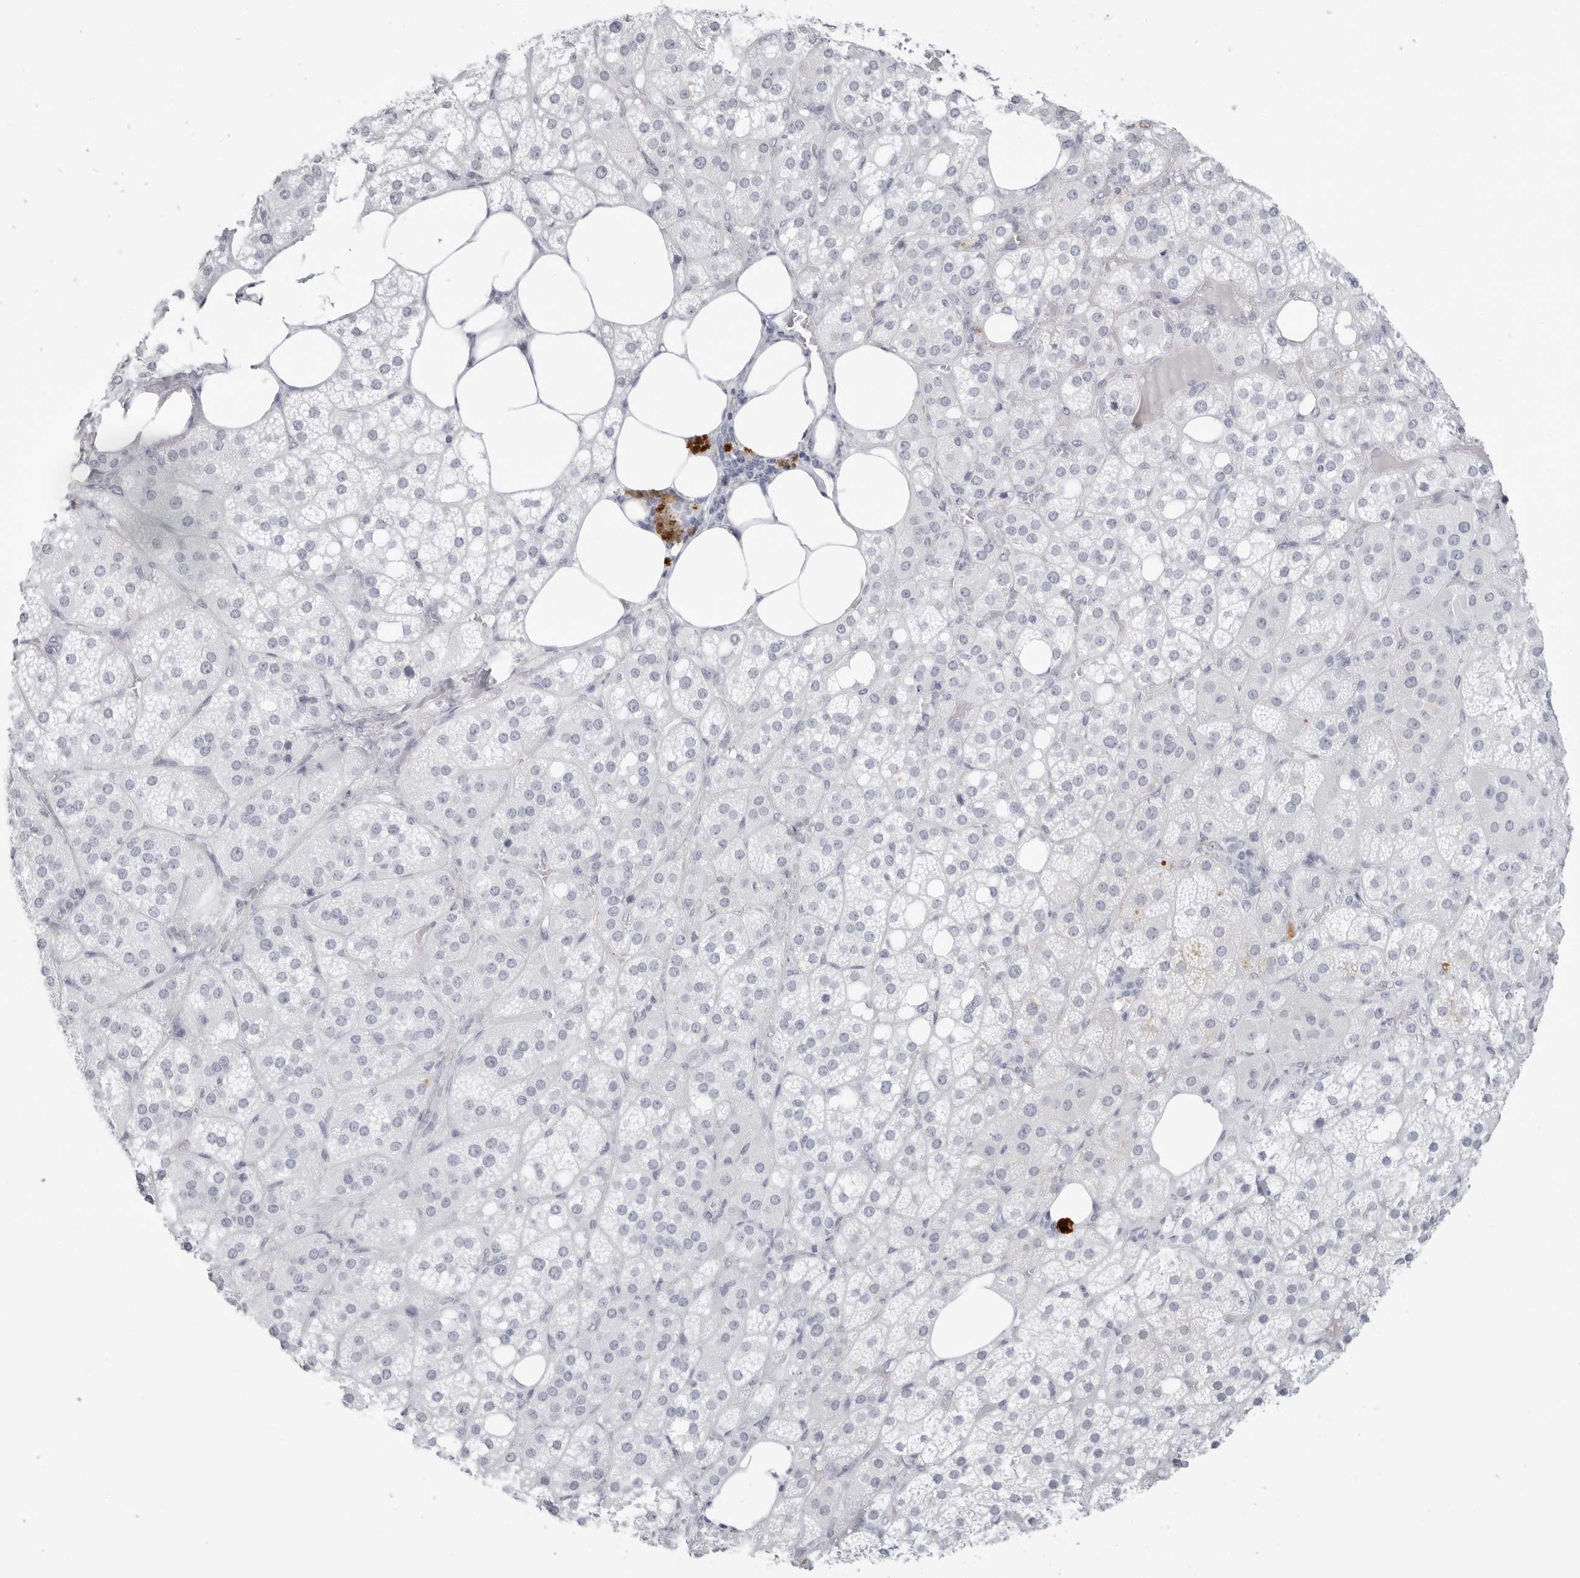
{"staining": {"intensity": "negative", "quantity": "none", "location": "none"}, "tissue": "adrenal gland", "cell_type": "Glandular cells", "image_type": "normal", "snomed": [{"axis": "morphology", "description": "Normal tissue, NOS"}, {"axis": "topography", "description": "Adrenal gland"}], "caption": "Protein analysis of normal adrenal gland shows no significant positivity in glandular cells.", "gene": "AMPD1", "patient": {"sex": "female", "age": 59}}